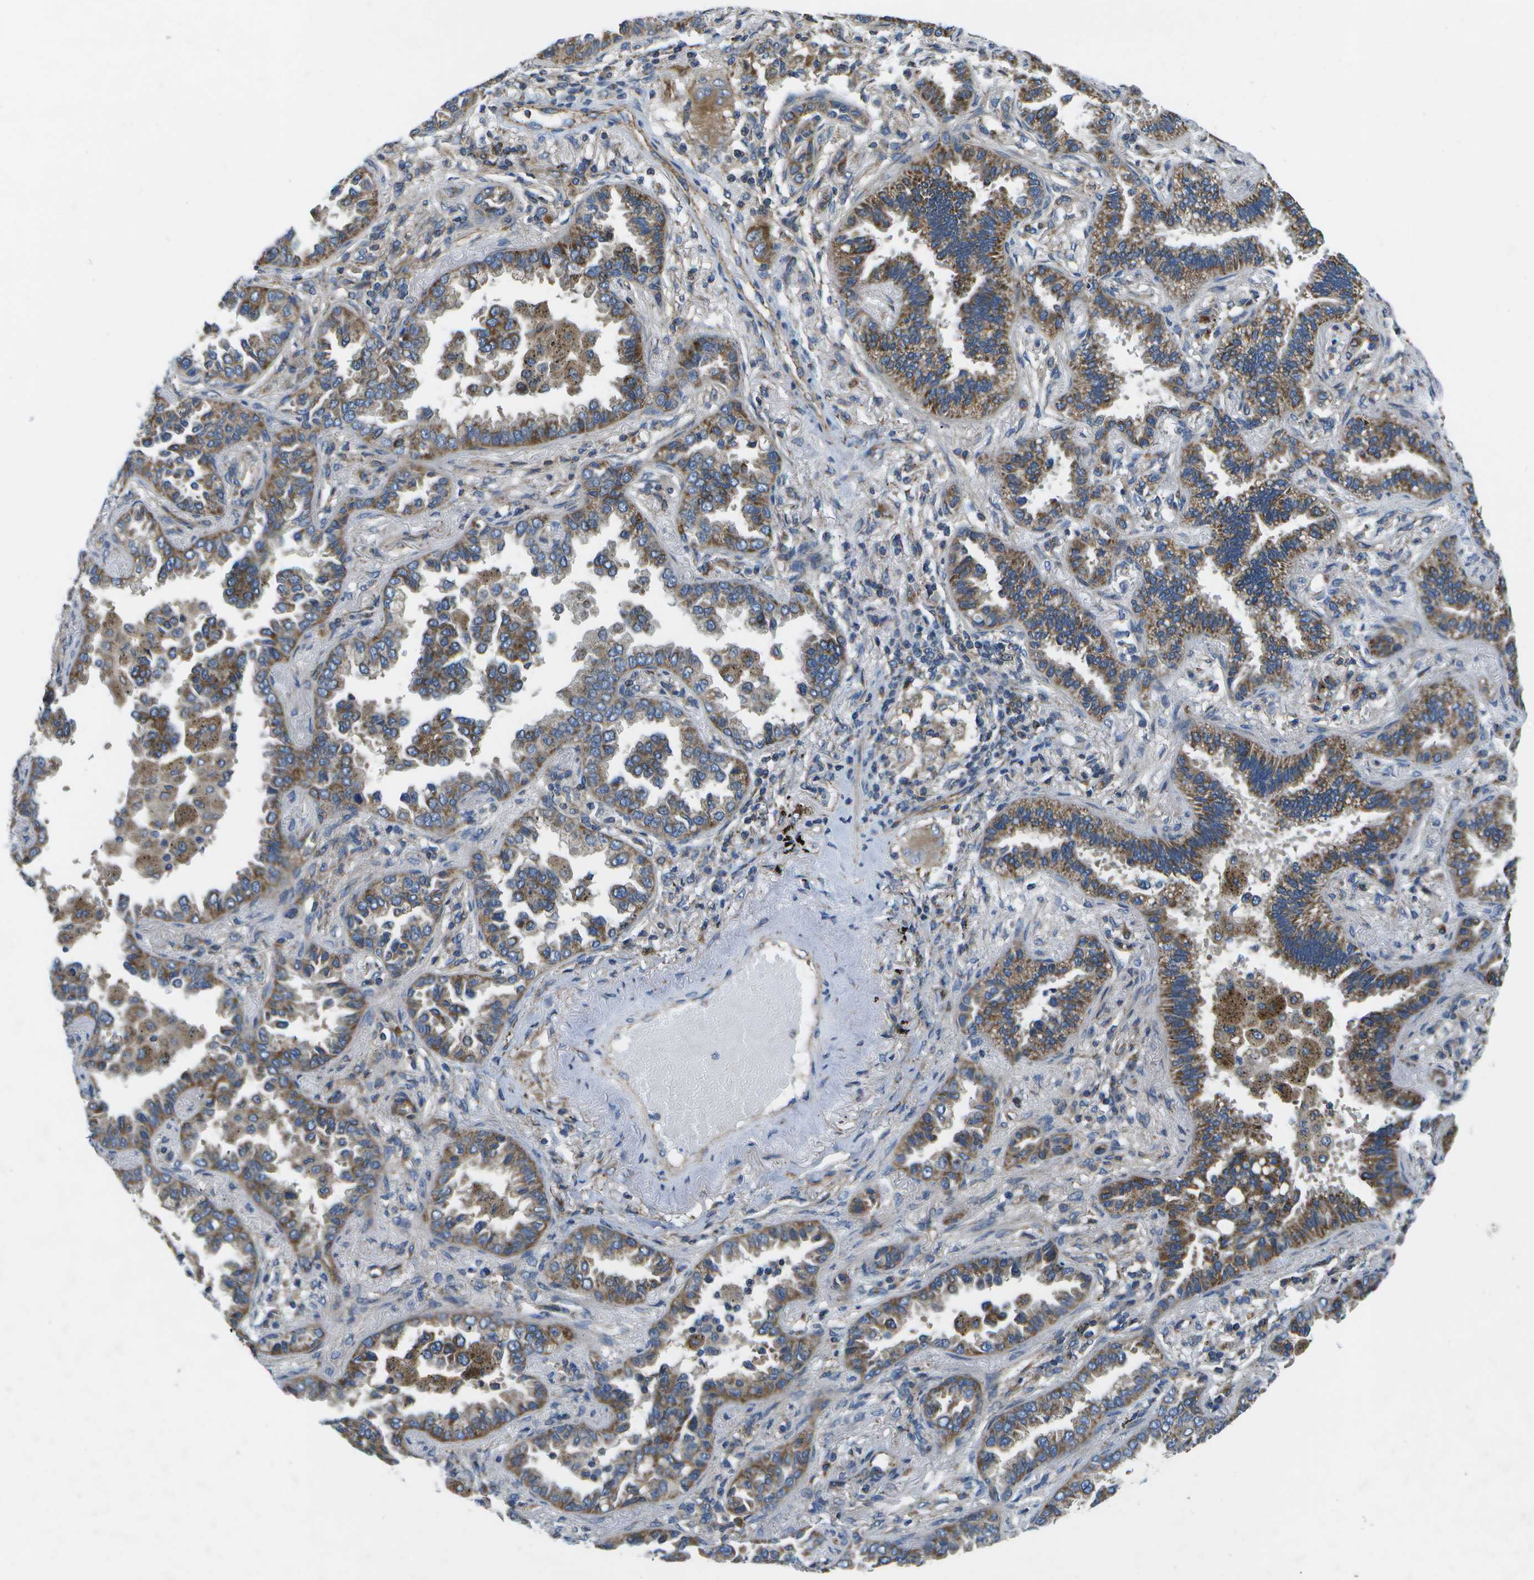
{"staining": {"intensity": "moderate", "quantity": ">75%", "location": "cytoplasmic/membranous"}, "tissue": "lung cancer", "cell_type": "Tumor cells", "image_type": "cancer", "snomed": [{"axis": "morphology", "description": "Normal tissue, NOS"}, {"axis": "morphology", "description": "Adenocarcinoma, NOS"}, {"axis": "topography", "description": "Lung"}], "caption": "A high-resolution image shows immunohistochemistry staining of adenocarcinoma (lung), which reveals moderate cytoplasmic/membranous staining in about >75% of tumor cells.", "gene": "MVK", "patient": {"sex": "male", "age": 59}}